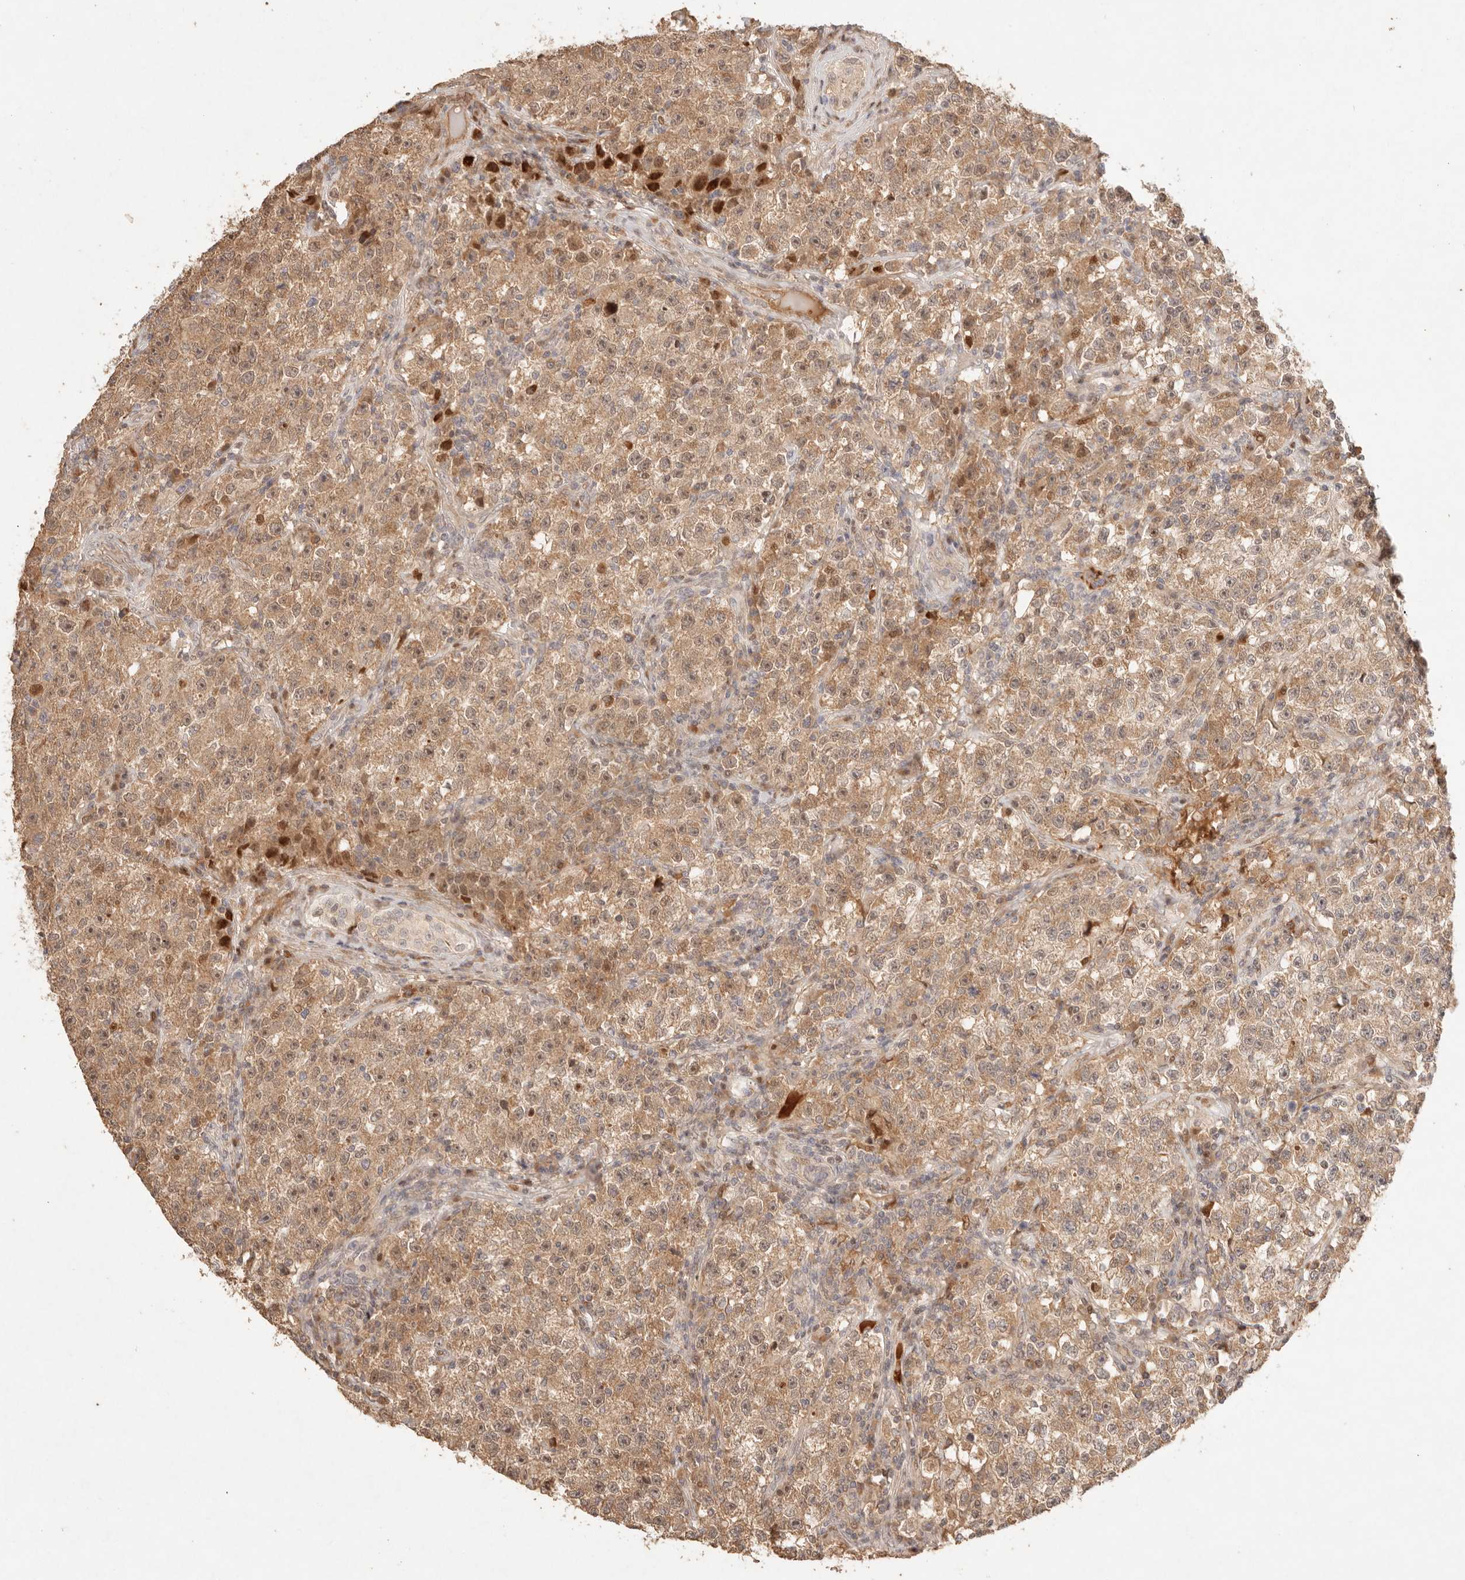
{"staining": {"intensity": "moderate", "quantity": ">75%", "location": "cytoplasmic/membranous"}, "tissue": "testis cancer", "cell_type": "Tumor cells", "image_type": "cancer", "snomed": [{"axis": "morphology", "description": "Seminoma, NOS"}, {"axis": "topography", "description": "Testis"}], "caption": "High-power microscopy captured an immunohistochemistry (IHC) histopathology image of testis cancer, revealing moderate cytoplasmic/membranous expression in about >75% of tumor cells.", "gene": "PHLDA3", "patient": {"sex": "male", "age": 22}}